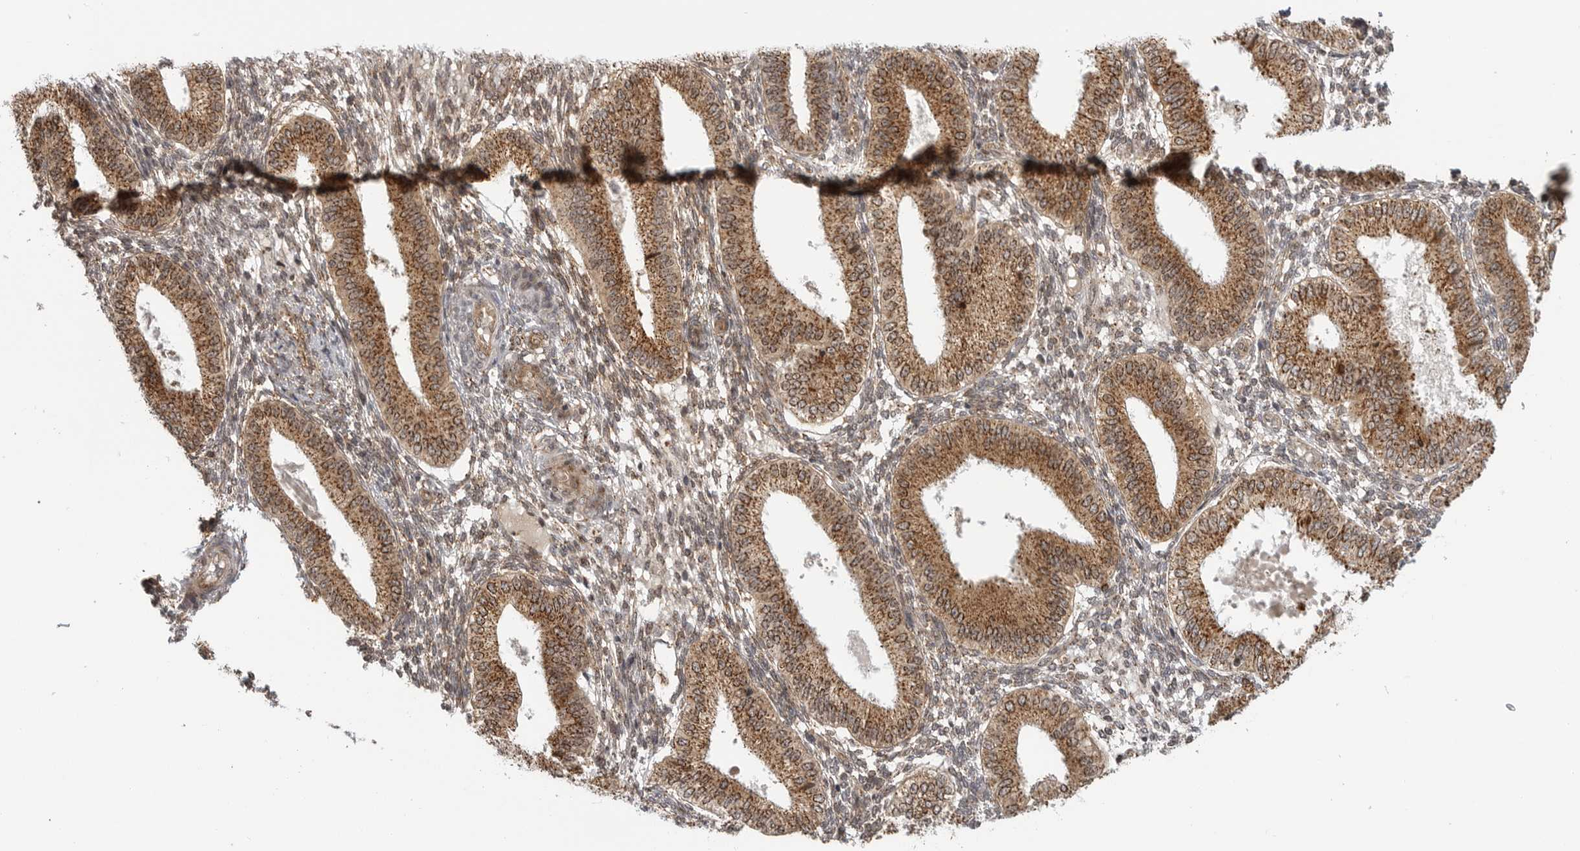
{"staining": {"intensity": "moderate", "quantity": "25%-75%", "location": "cytoplasmic/membranous"}, "tissue": "endometrium", "cell_type": "Cells in endometrial stroma", "image_type": "normal", "snomed": [{"axis": "morphology", "description": "Normal tissue, NOS"}, {"axis": "topography", "description": "Endometrium"}], "caption": "Immunohistochemistry (IHC) micrograph of unremarkable endometrium: human endometrium stained using immunohistochemistry (IHC) shows medium levels of moderate protein expression localized specifically in the cytoplasmic/membranous of cells in endometrial stroma, appearing as a cytoplasmic/membranous brown color.", "gene": "COPA", "patient": {"sex": "female", "age": 39}}